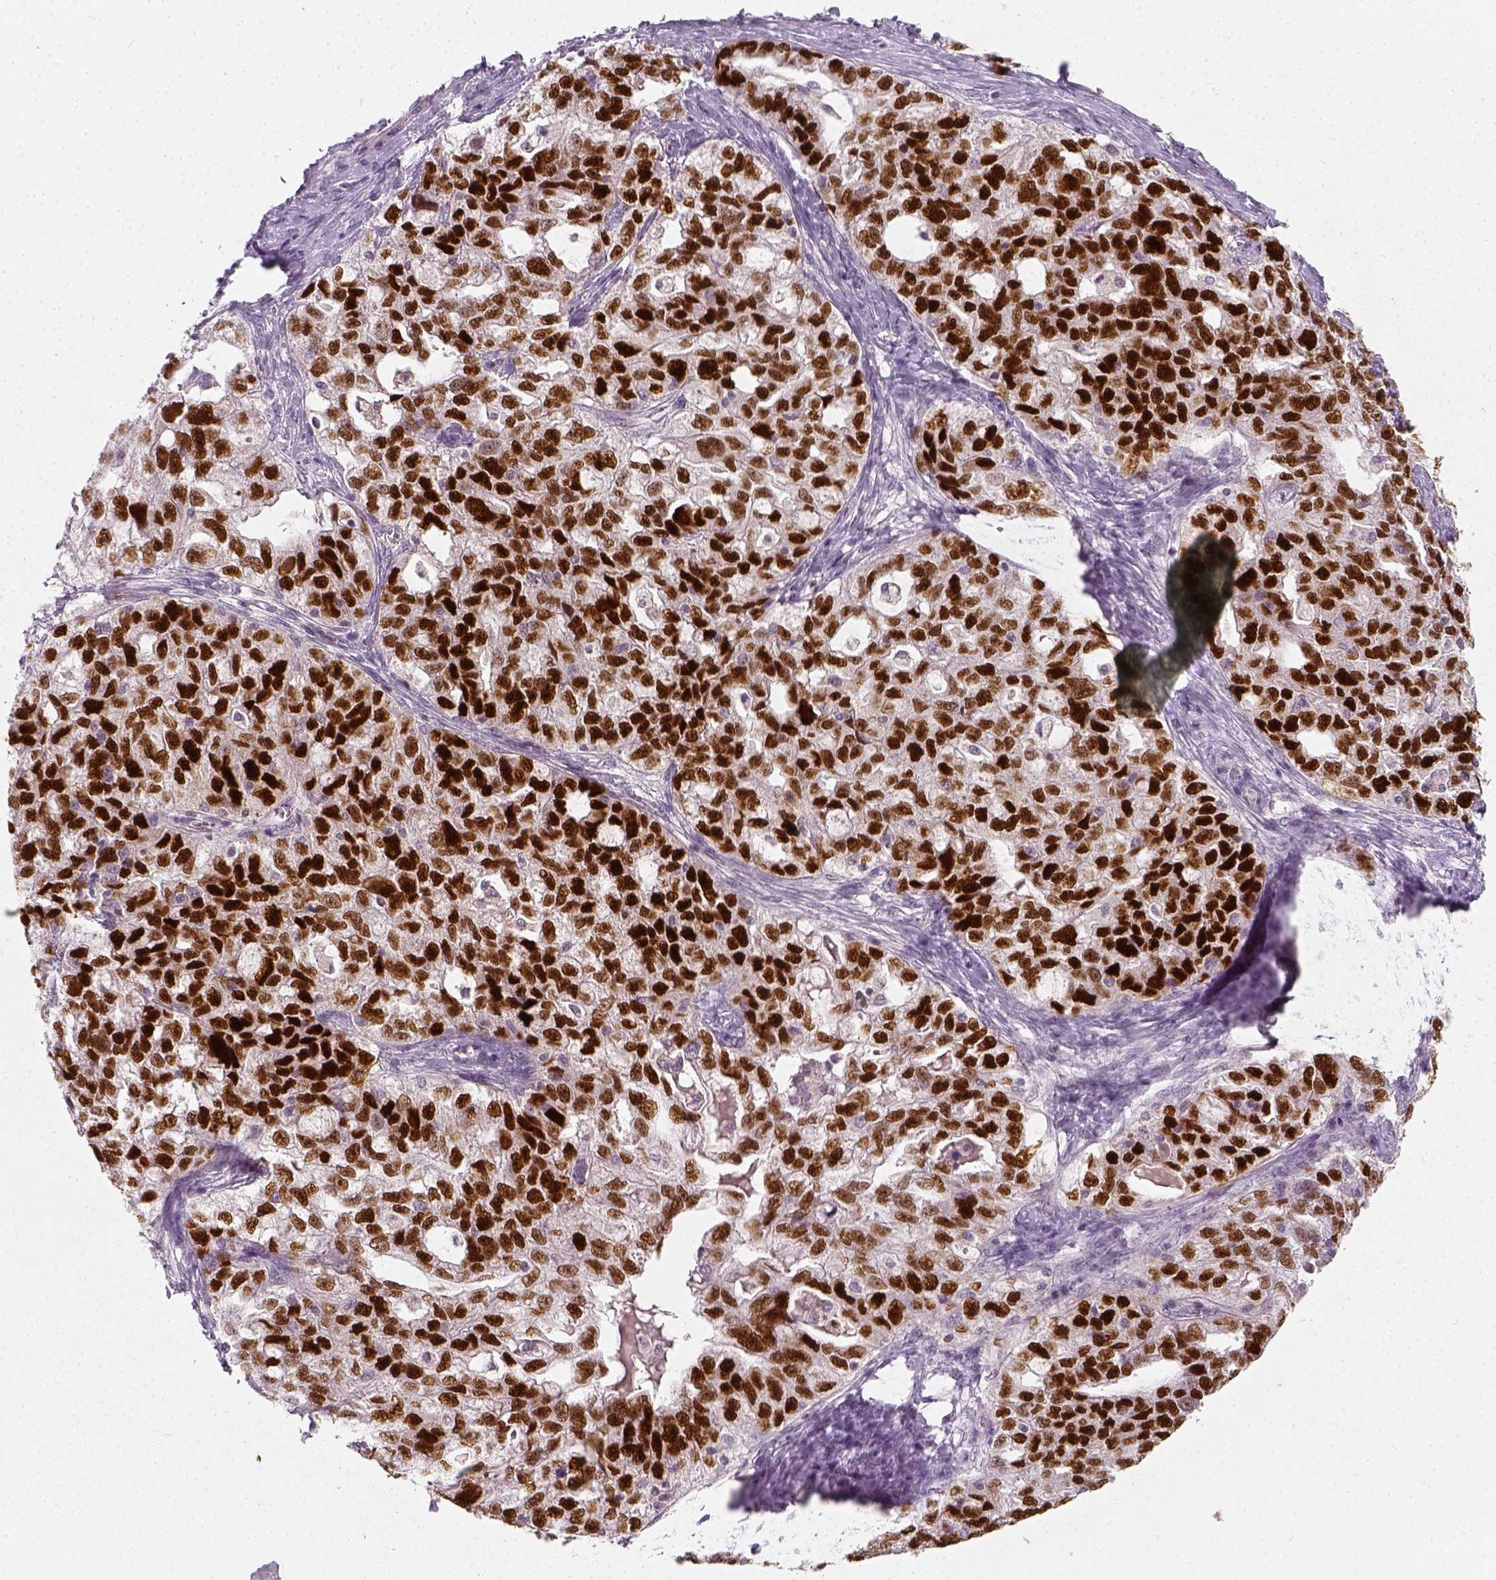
{"staining": {"intensity": "strong", "quantity": ">75%", "location": "nuclear"}, "tissue": "ovarian cancer", "cell_type": "Tumor cells", "image_type": "cancer", "snomed": [{"axis": "morphology", "description": "Cystadenocarcinoma, serous, NOS"}, {"axis": "topography", "description": "Ovary"}], "caption": "This histopathology image shows immunohistochemistry staining of human ovarian cancer (serous cystadenocarcinoma), with high strong nuclear expression in approximately >75% of tumor cells.", "gene": "TP53", "patient": {"sex": "female", "age": 51}}